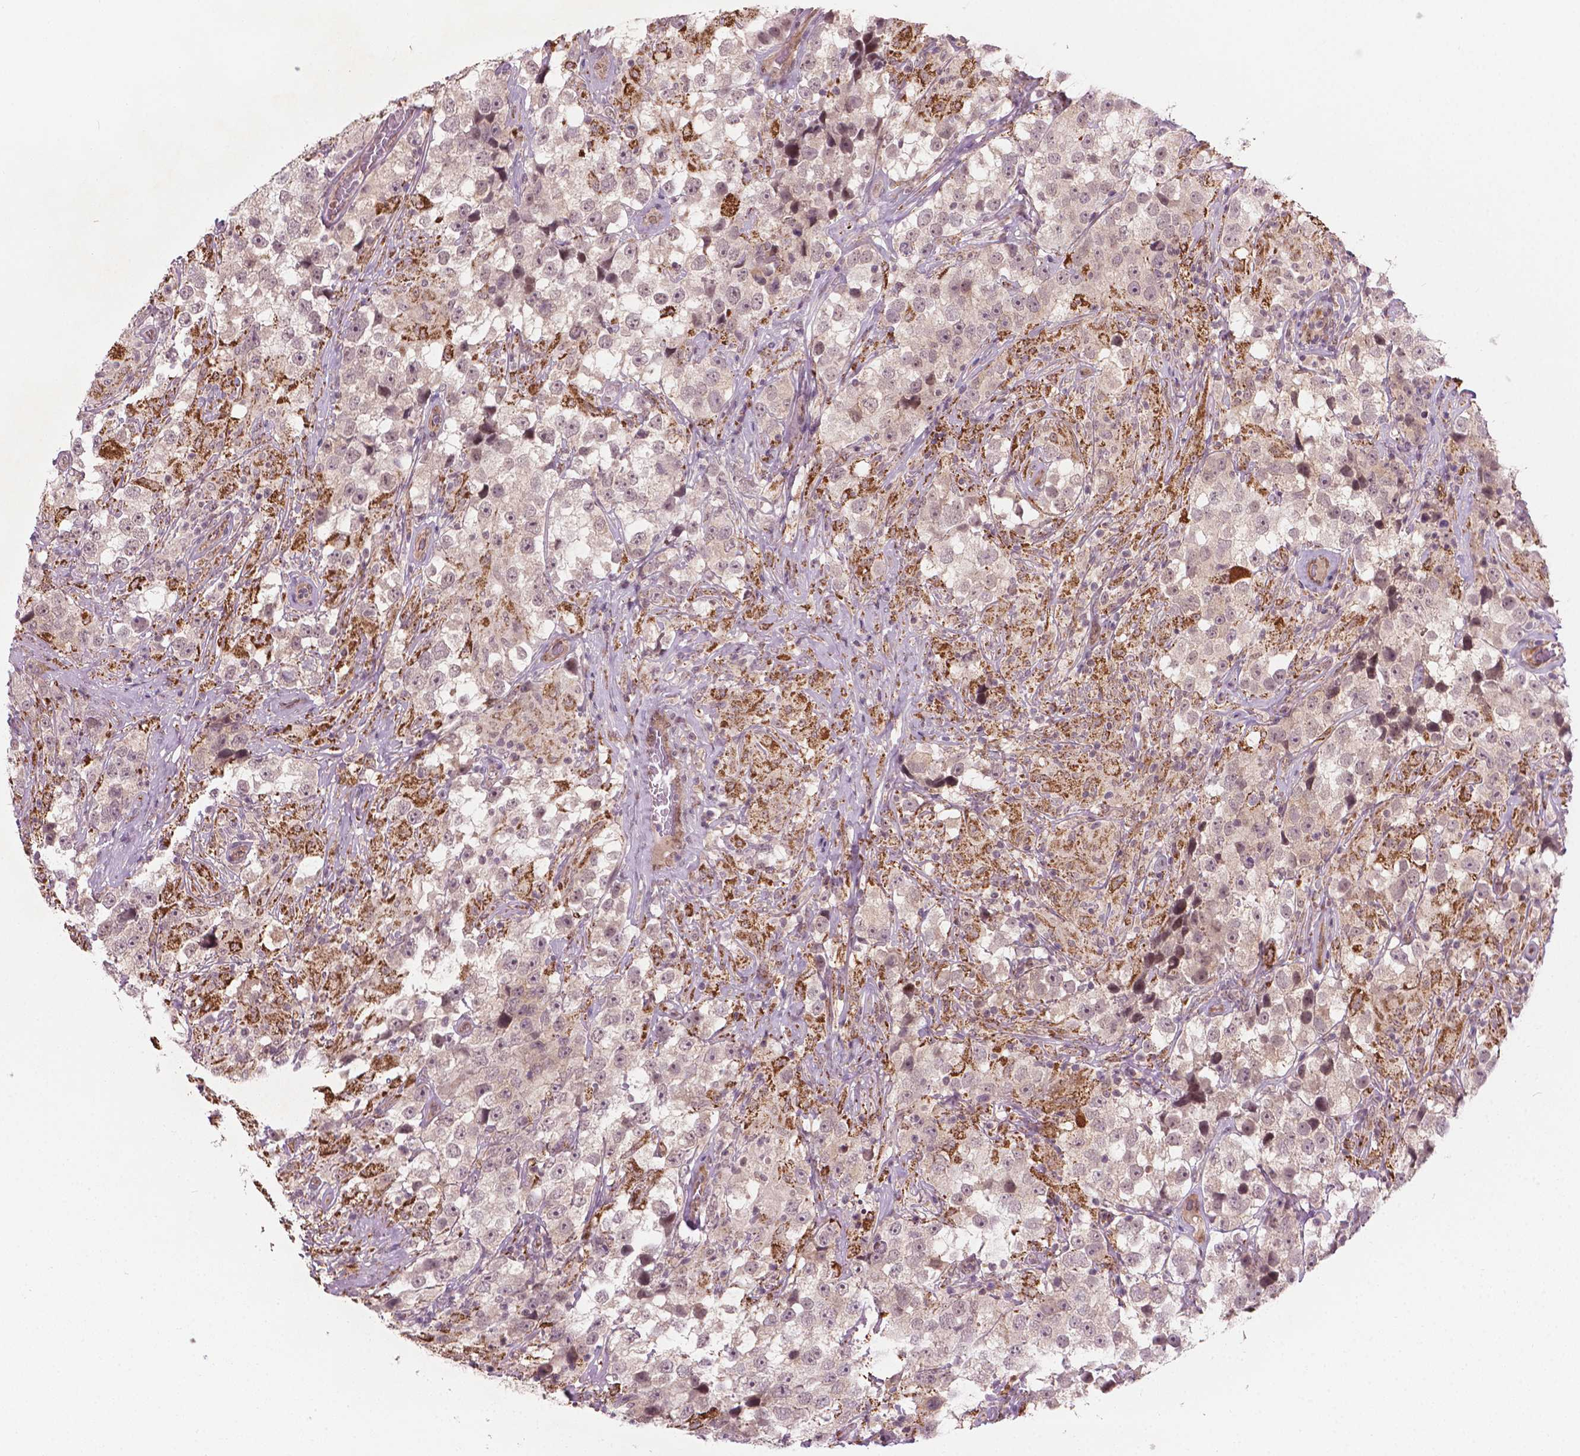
{"staining": {"intensity": "negative", "quantity": "none", "location": "none"}, "tissue": "testis cancer", "cell_type": "Tumor cells", "image_type": "cancer", "snomed": [{"axis": "morphology", "description": "Seminoma, NOS"}, {"axis": "topography", "description": "Testis"}], "caption": "This is an immunohistochemistry micrograph of testis cancer (seminoma). There is no expression in tumor cells.", "gene": "NFAT5", "patient": {"sex": "male", "age": 46}}